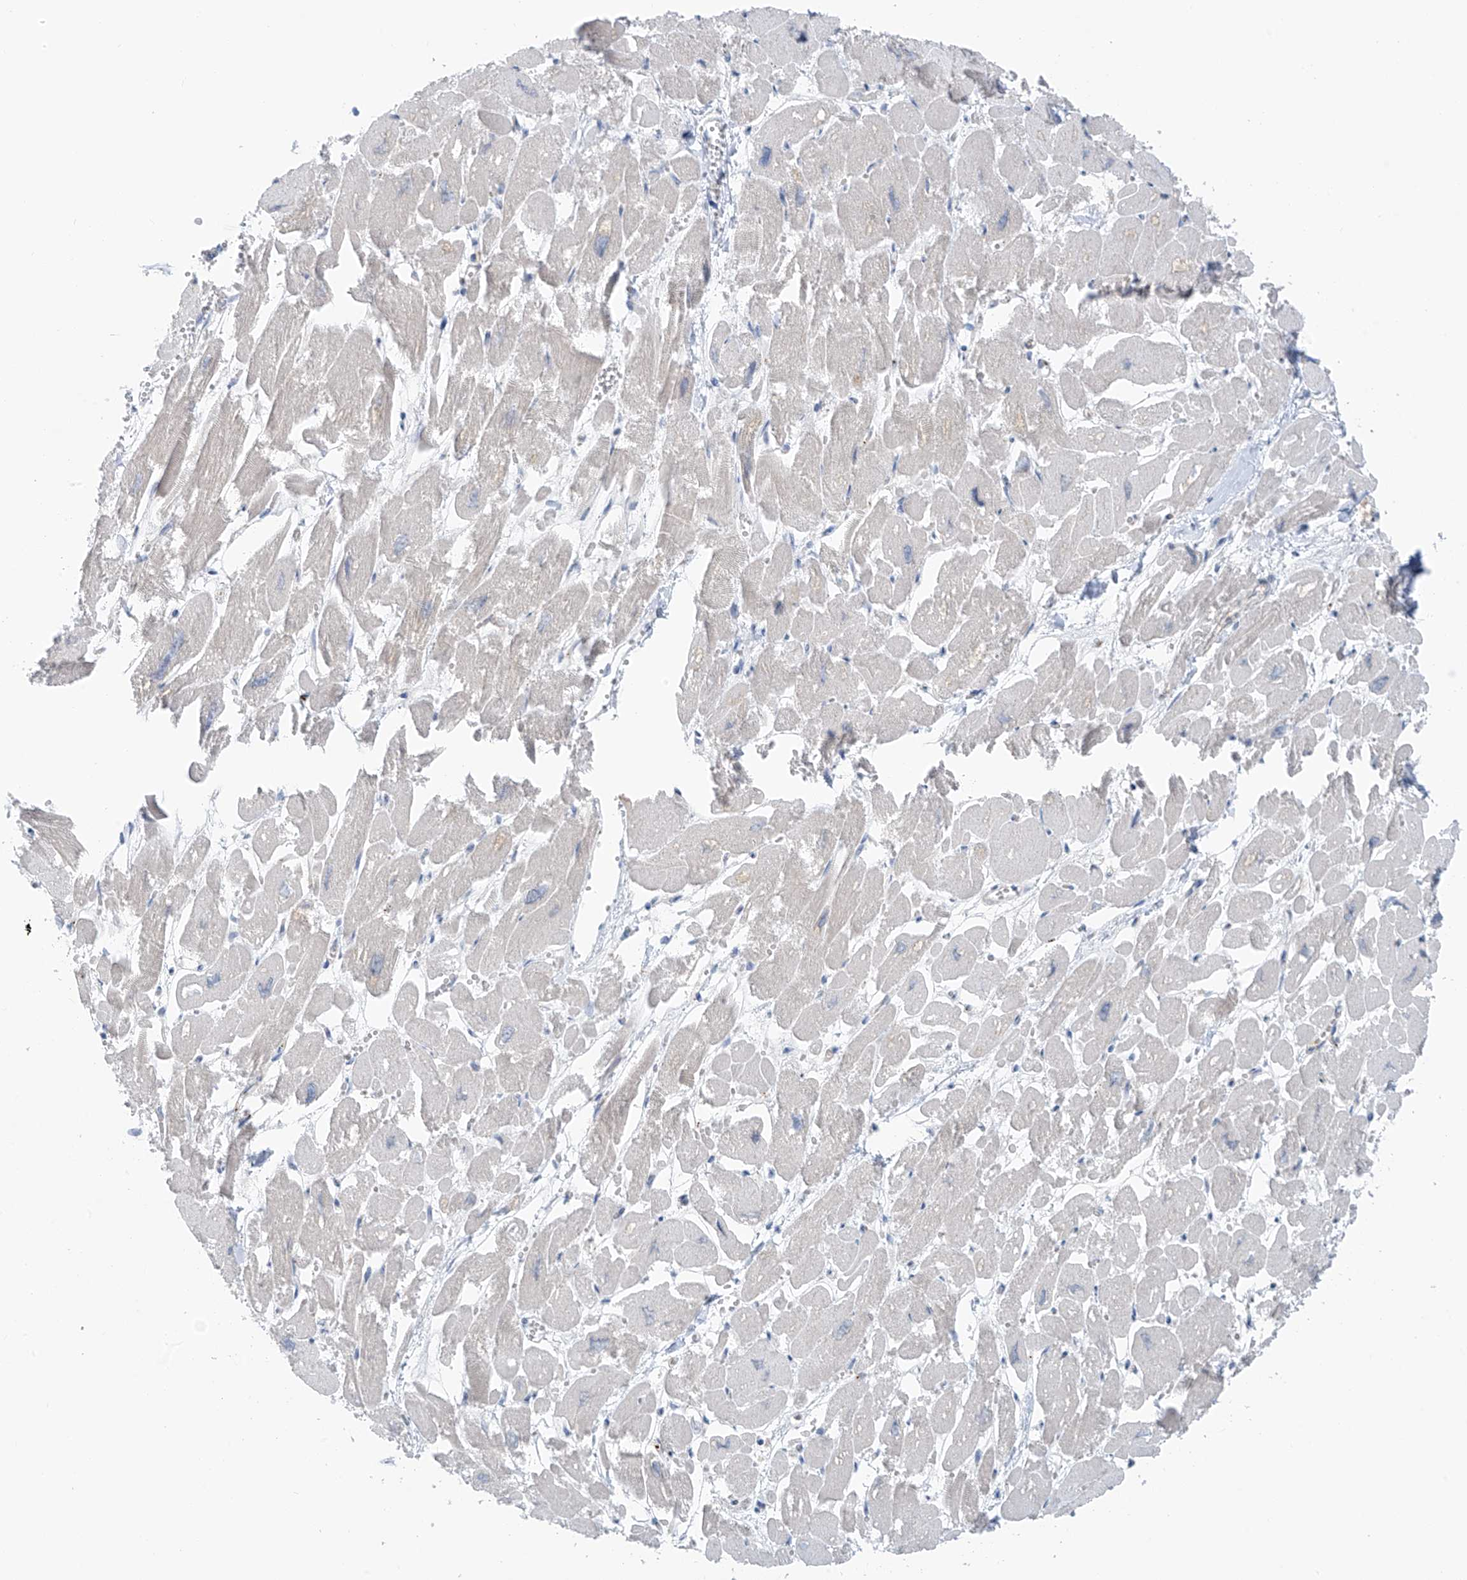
{"staining": {"intensity": "negative", "quantity": "none", "location": "none"}, "tissue": "heart muscle", "cell_type": "Cardiomyocytes", "image_type": "normal", "snomed": [{"axis": "morphology", "description": "Normal tissue, NOS"}, {"axis": "topography", "description": "Heart"}], "caption": "Immunohistochemical staining of unremarkable heart muscle reveals no significant staining in cardiomyocytes. (Immunohistochemistry (ihc), brightfield microscopy, high magnification).", "gene": "ZNF793", "patient": {"sex": "male", "age": 54}}